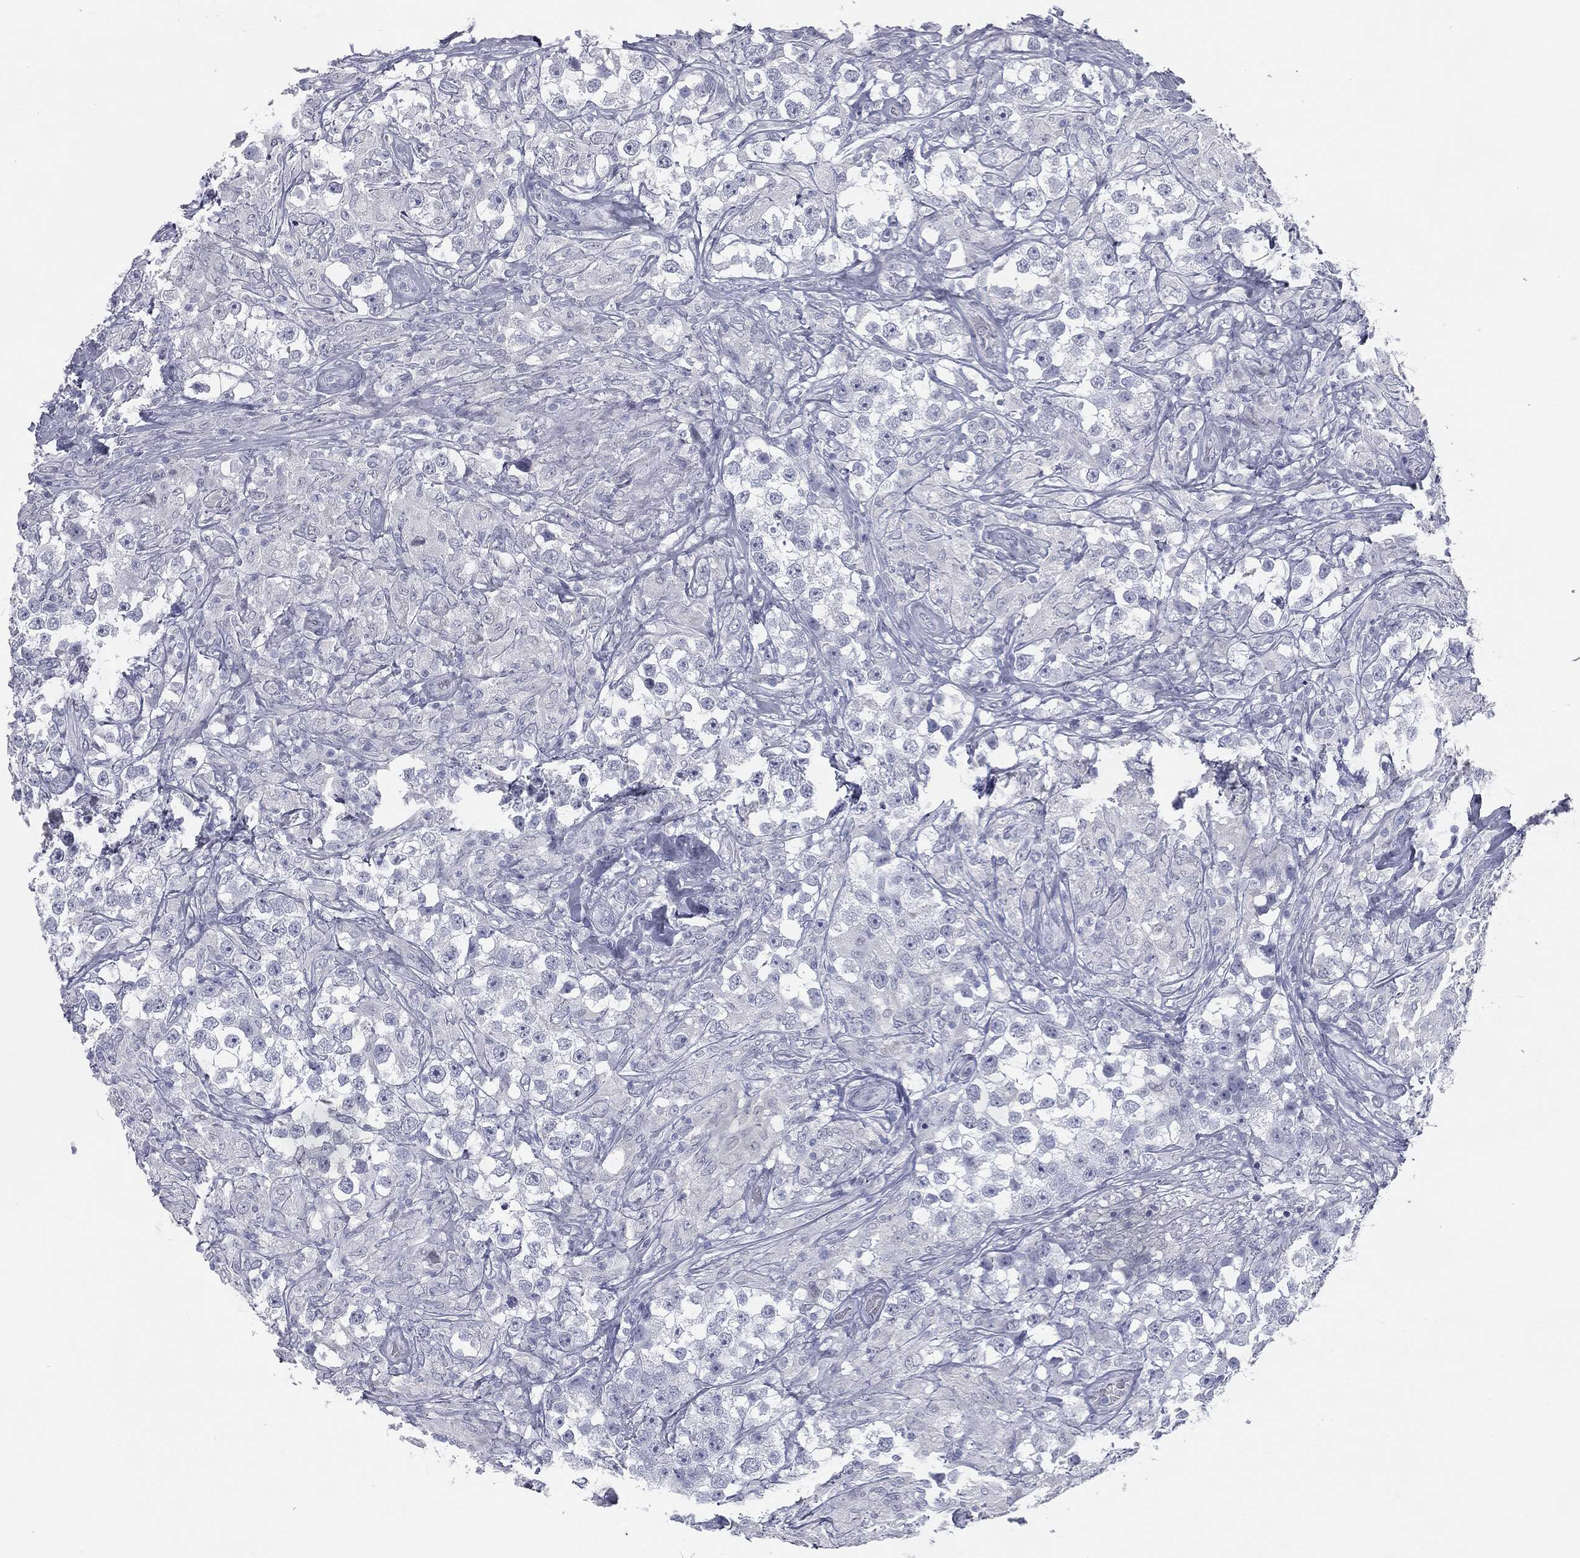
{"staining": {"intensity": "negative", "quantity": "none", "location": "none"}, "tissue": "testis cancer", "cell_type": "Tumor cells", "image_type": "cancer", "snomed": [{"axis": "morphology", "description": "Seminoma, NOS"}, {"axis": "topography", "description": "Testis"}], "caption": "Immunohistochemistry photomicrograph of human testis cancer (seminoma) stained for a protein (brown), which displays no positivity in tumor cells.", "gene": "TPO", "patient": {"sex": "male", "age": 46}}